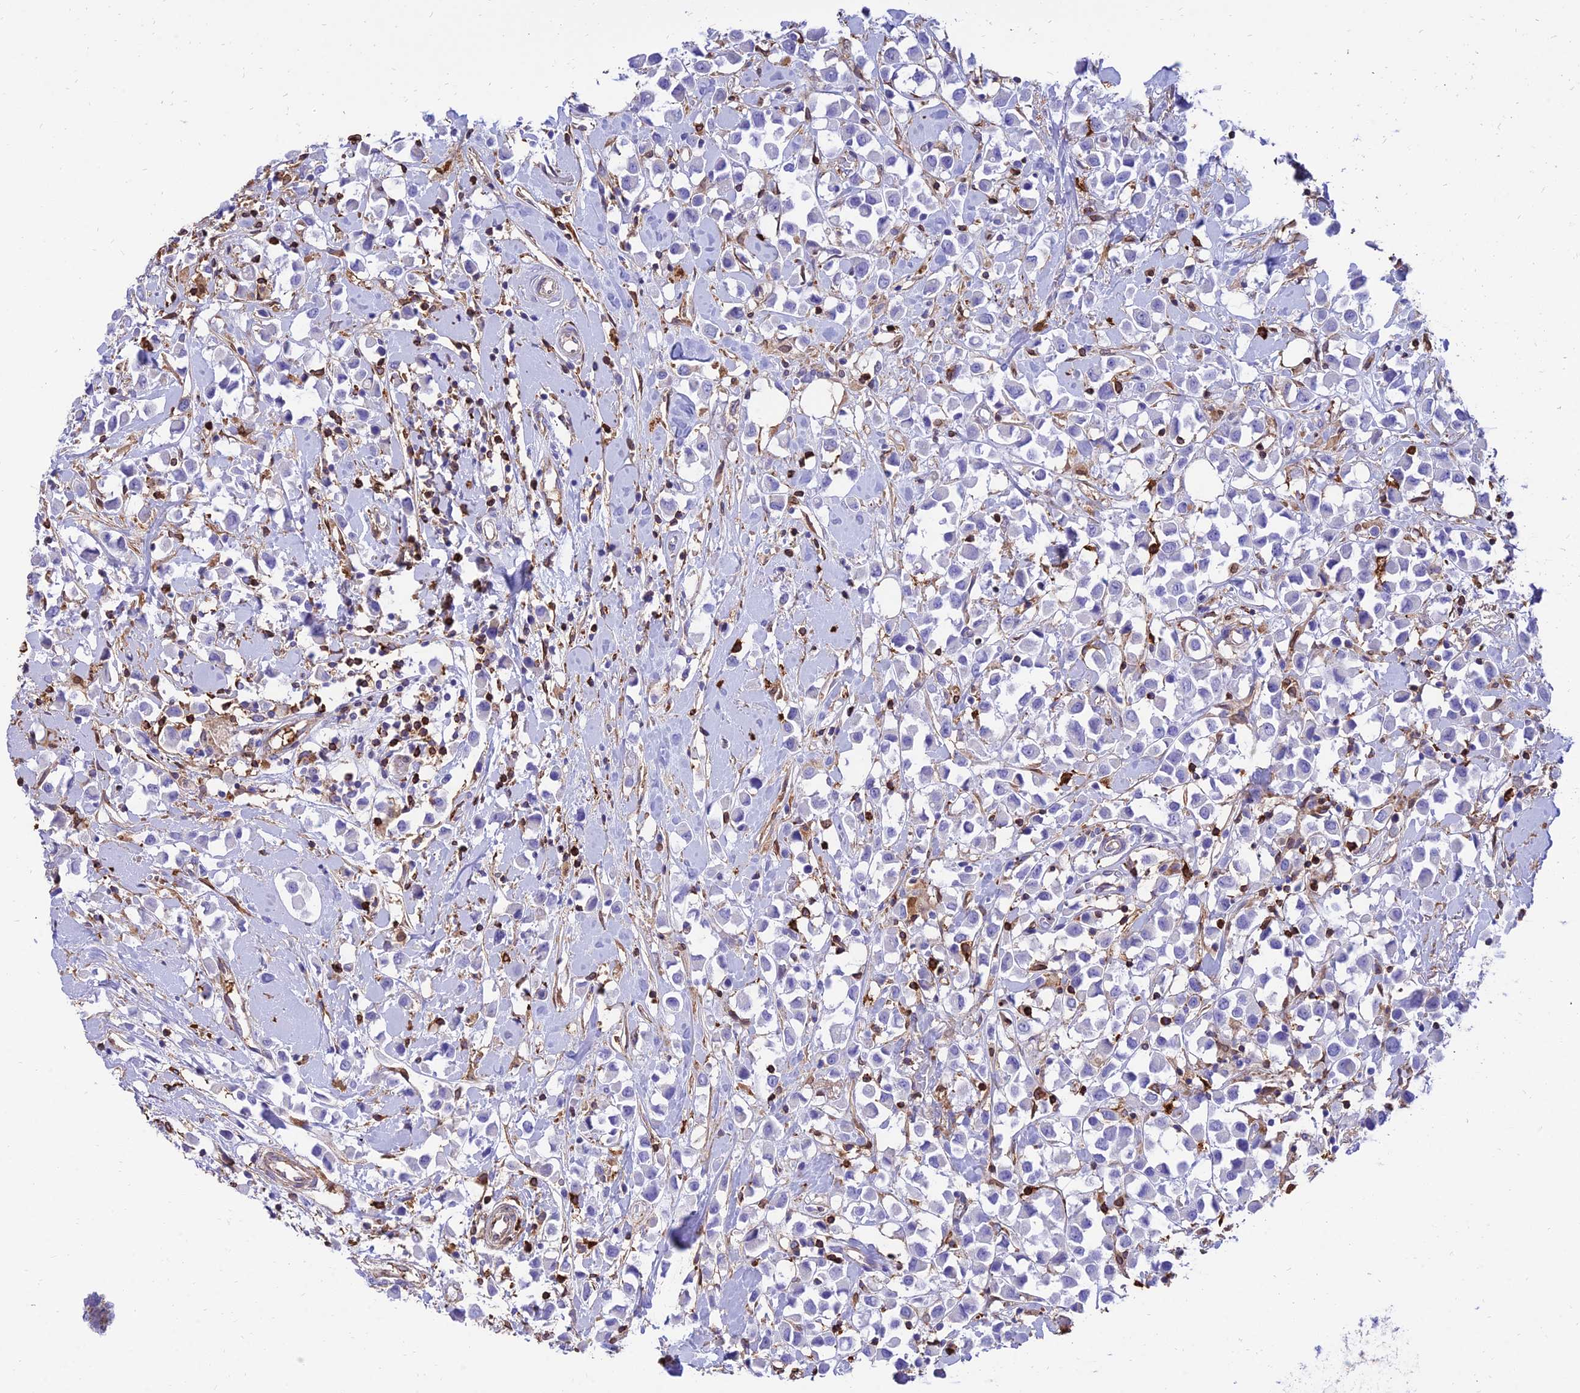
{"staining": {"intensity": "negative", "quantity": "none", "location": "none"}, "tissue": "breast cancer", "cell_type": "Tumor cells", "image_type": "cancer", "snomed": [{"axis": "morphology", "description": "Duct carcinoma"}, {"axis": "topography", "description": "Breast"}], "caption": "The micrograph shows no significant positivity in tumor cells of intraductal carcinoma (breast).", "gene": "SREK1IP1", "patient": {"sex": "female", "age": 61}}